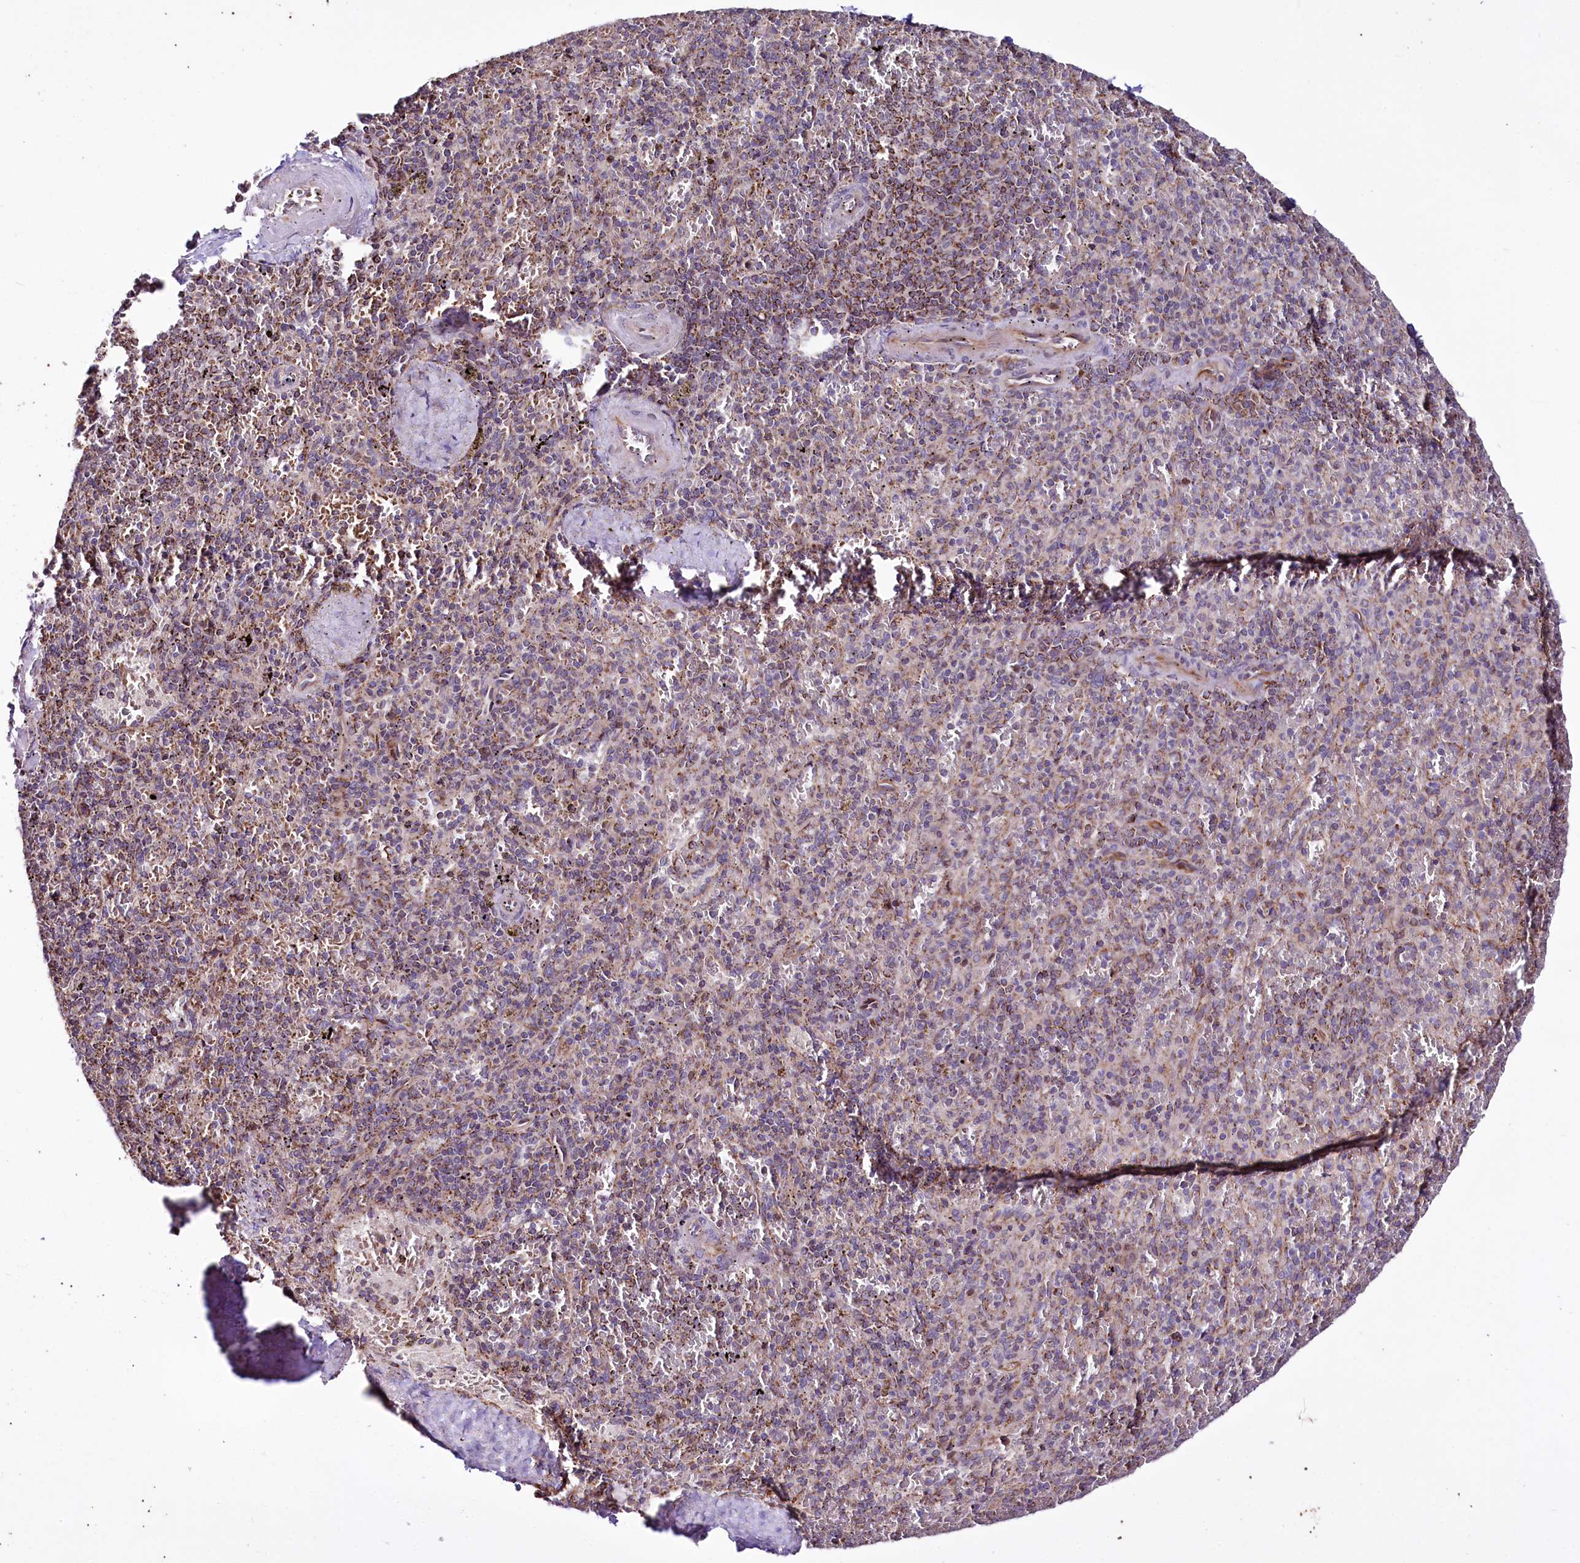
{"staining": {"intensity": "moderate", "quantity": "<25%", "location": "cytoplasmic/membranous"}, "tissue": "spleen", "cell_type": "Cells in red pulp", "image_type": "normal", "snomed": [{"axis": "morphology", "description": "Normal tissue, NOS"}, {"axis": "topography", "description": "Spleen"}], "caption": "Normal spleen was stained to show a protein in brown. There is low levels of moderate cytoplasmic/membranous positivity in approximately <25% of cells in red pulp.", "gene": "ST7", "patient": {"sex": "male", "age": 82}}